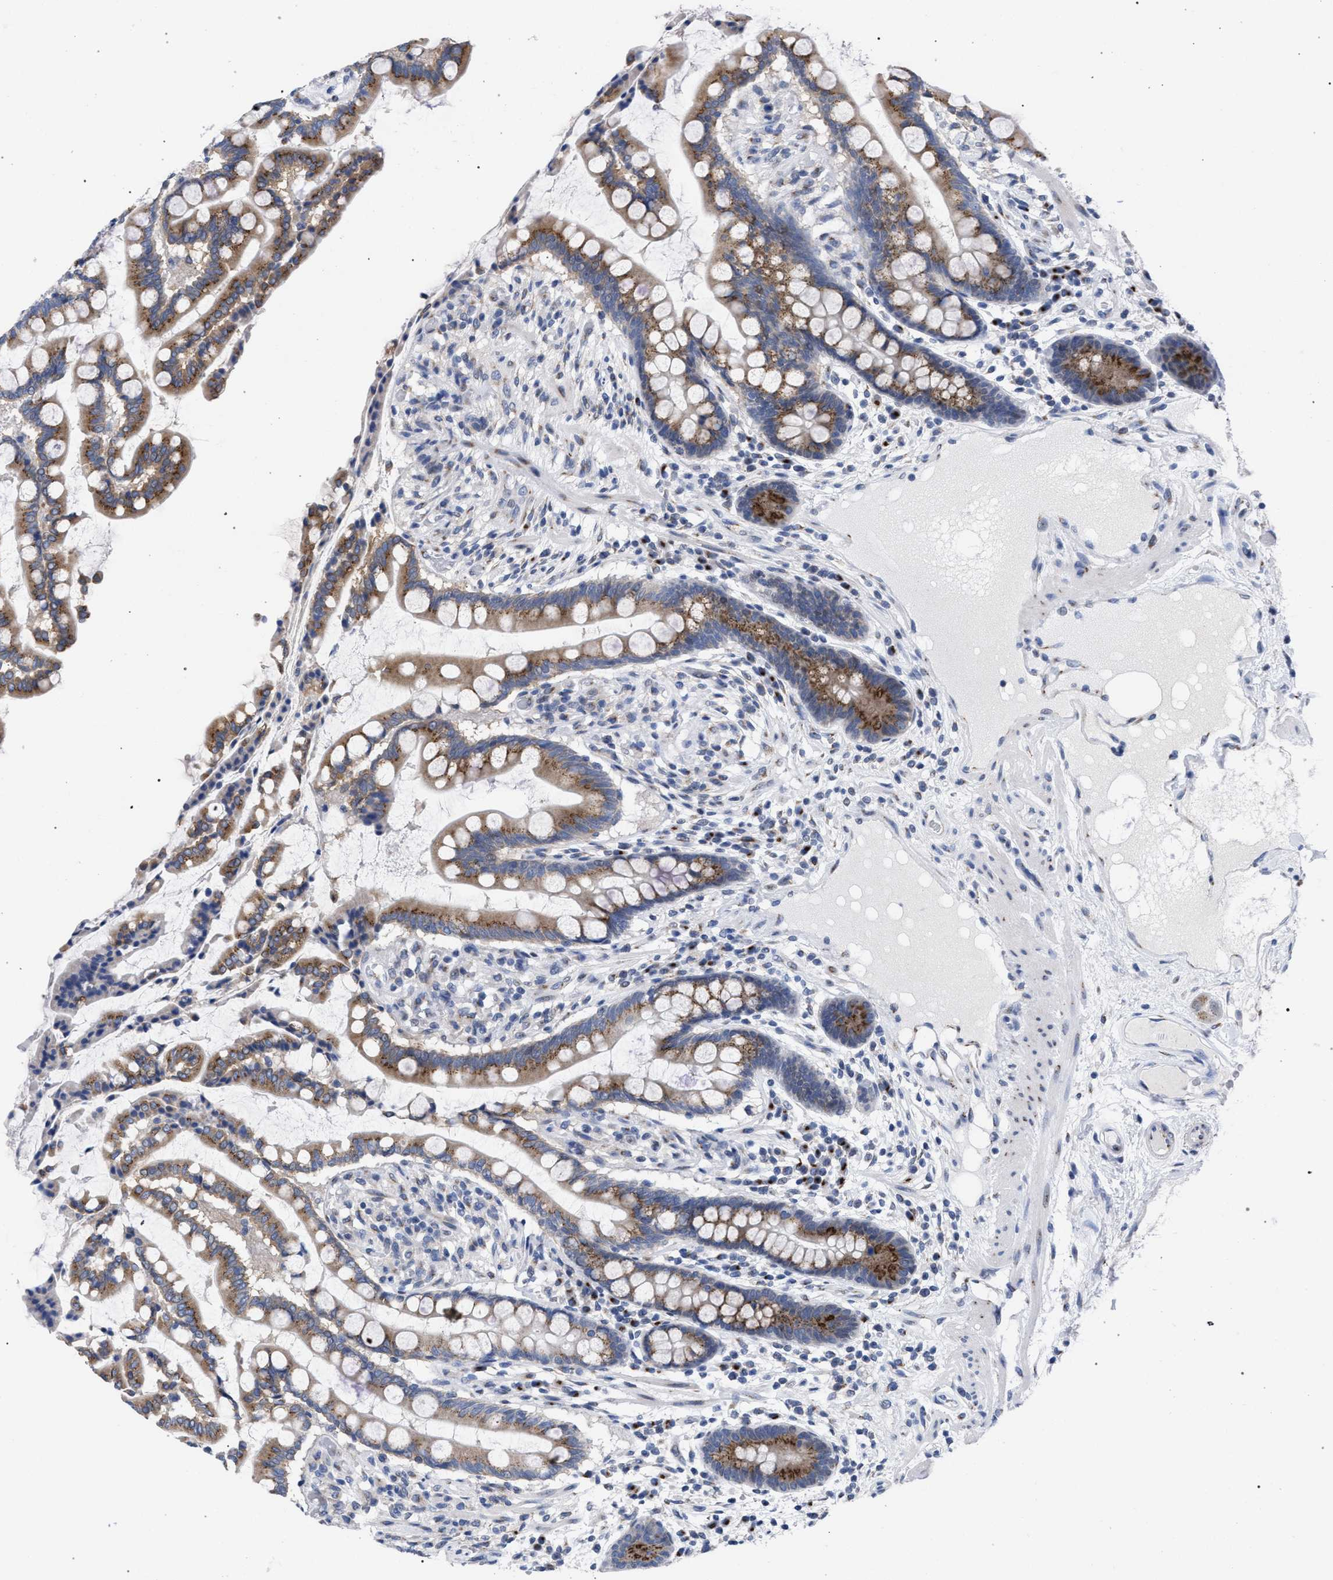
{"staining": {"intensity": "negative", "quantity": "none", "location": "none"}, "tissue": "colon", "cell_type": "Endothelial cells", "image_type": "normal", "snomed": [{"axis": "morphology", "description": "Normal tissue, NOS"}, {"axis": "topography", "description": "Colon"}], "caption": "Colon stained for a protein using immunohistochemistry exhibits no staining endothelial cells.", "gene": "GOLGA2", "patient": {"sex": "male", "age": 73}}